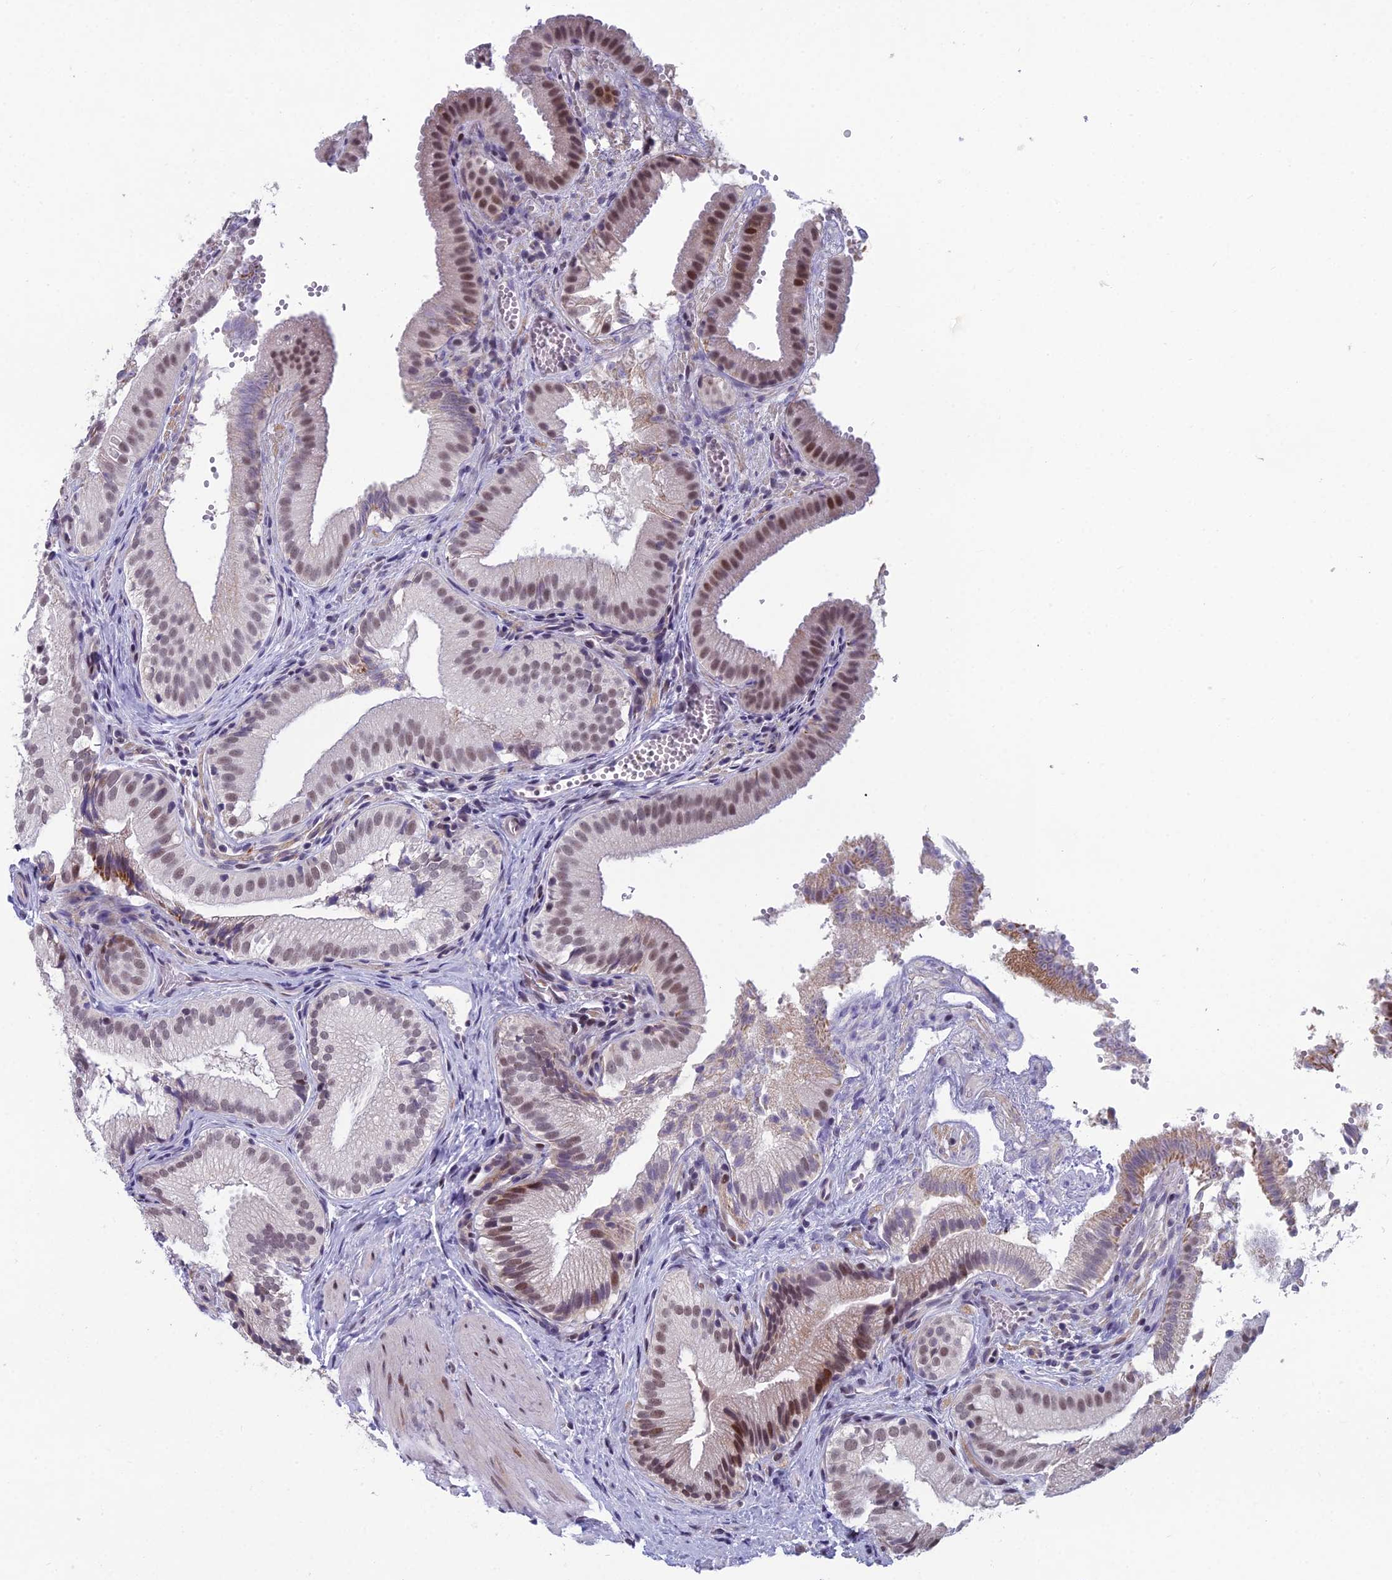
{"staining": {"intensity": "moderate", "quantity": "25%-75%", "location": "nuclear"}, "tissue": "gallbladder", "cell_type": "Glandular cells", "image_type": "normal", "snomed": [{"axis": "morphology", "description": "Normal tissue, NOS"}, {"axis": "topography", "description": "Gallbladder"}], "caption": "This is an image of immunohistochemistry (IHC) staining of unremarkable gallbladder, which shows moderate staining in the nuclear of glandular cells.", "gene": "RGS17", "patient": {"sex": "female", "age": 30}}